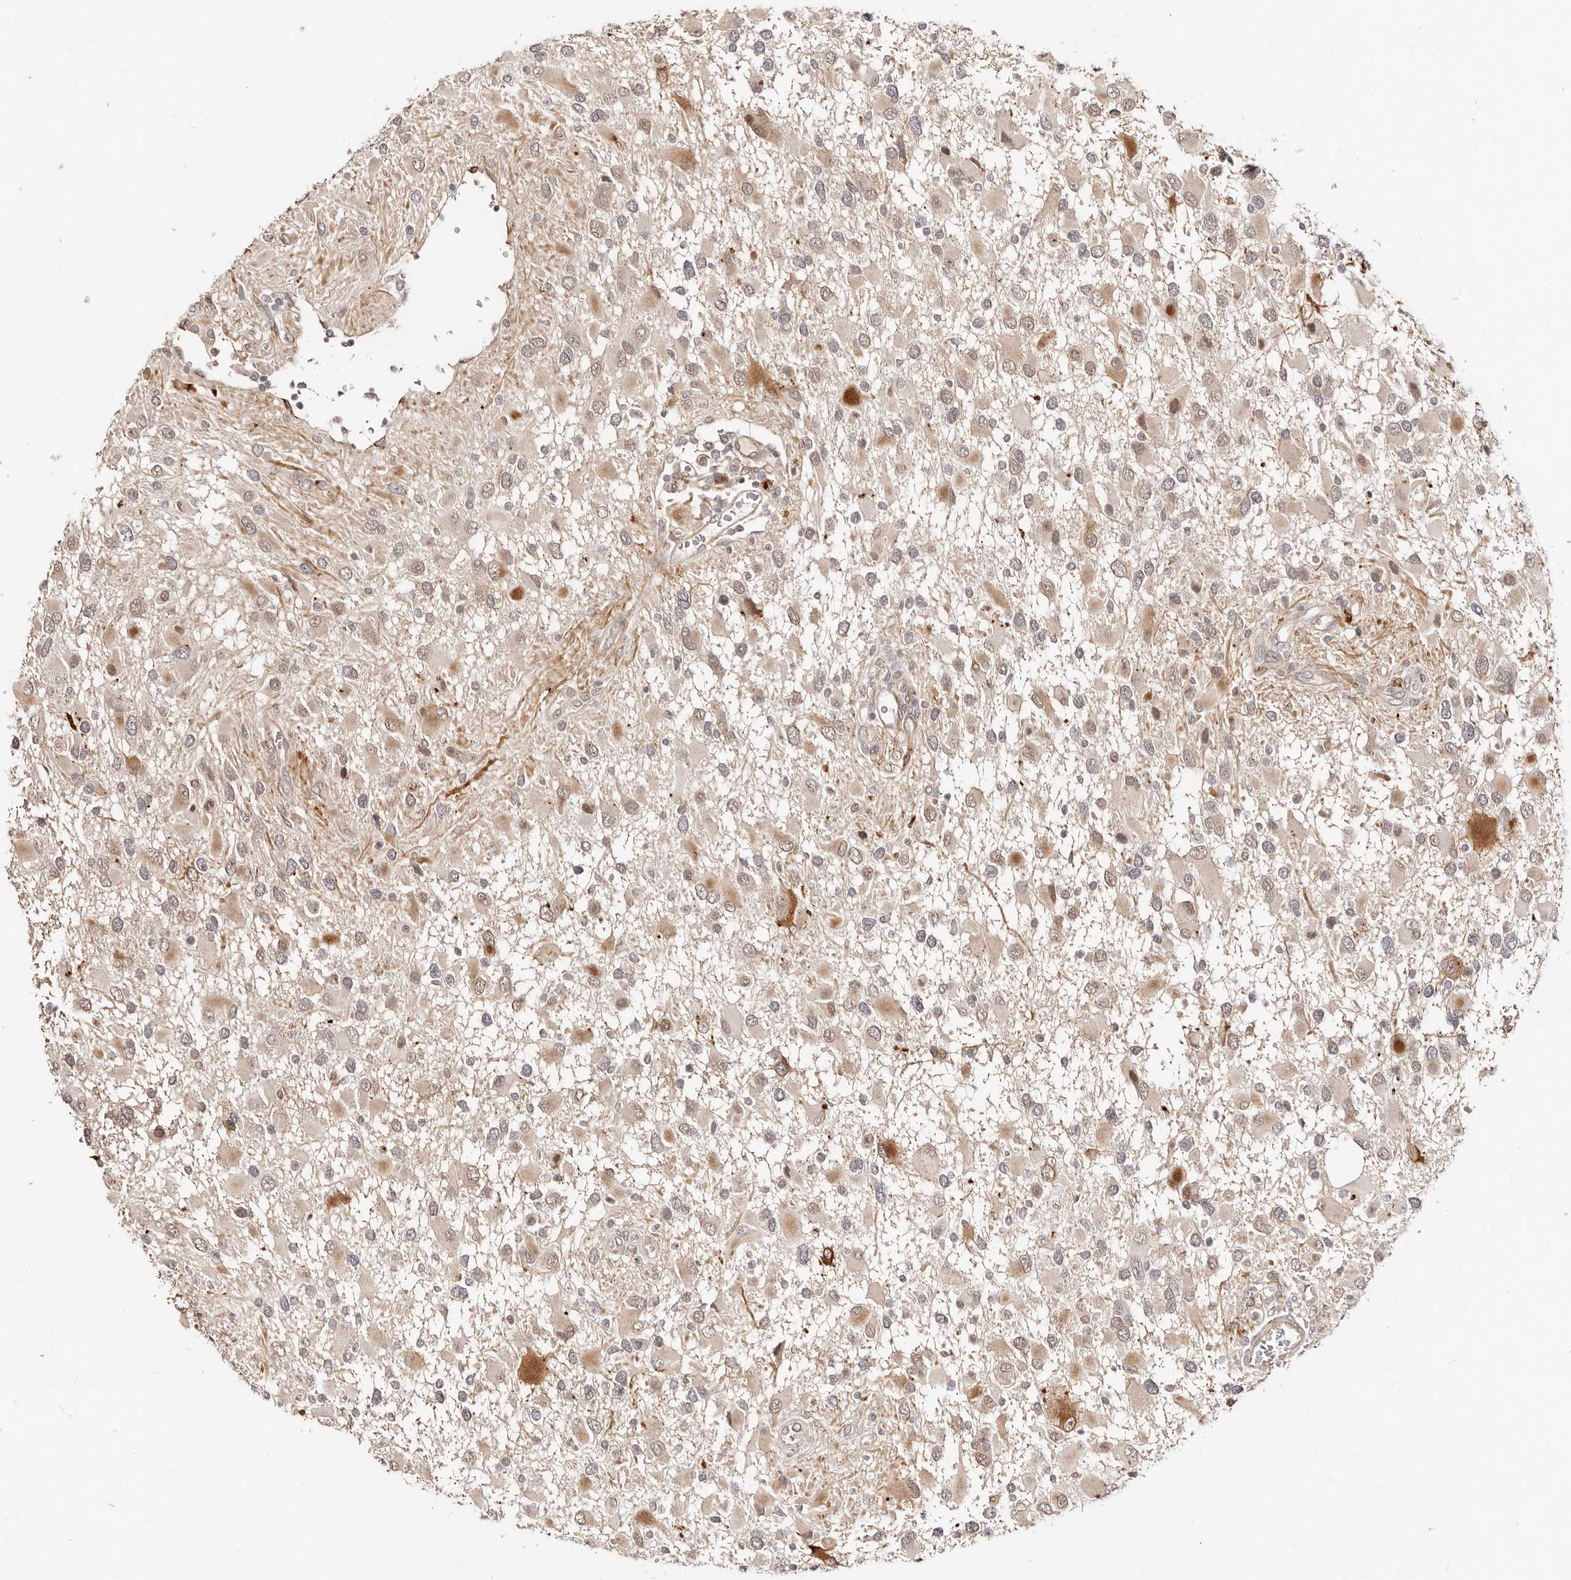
{"staining": {"intensity": "weak", "quantity": "25%-75%", "location": "nuclear"}, "tissue": "glioma", "cell_type": "Tumor cells", "image_type": "cancer", "snomed": [{"axis": "morphology", "description": "Glioma, malignant, High grade"}, {"axis": "topography", "description": "Brain"}], "caption": "This photomicrograph reveals immunohistochemistry (IHC) staining of malignant high-grade glioma, with low weak nuclear positivity in about 25%-75% of tumor cells.", "gene": "BCL2L15", "patient": {"sex": "male", "age": 53}}